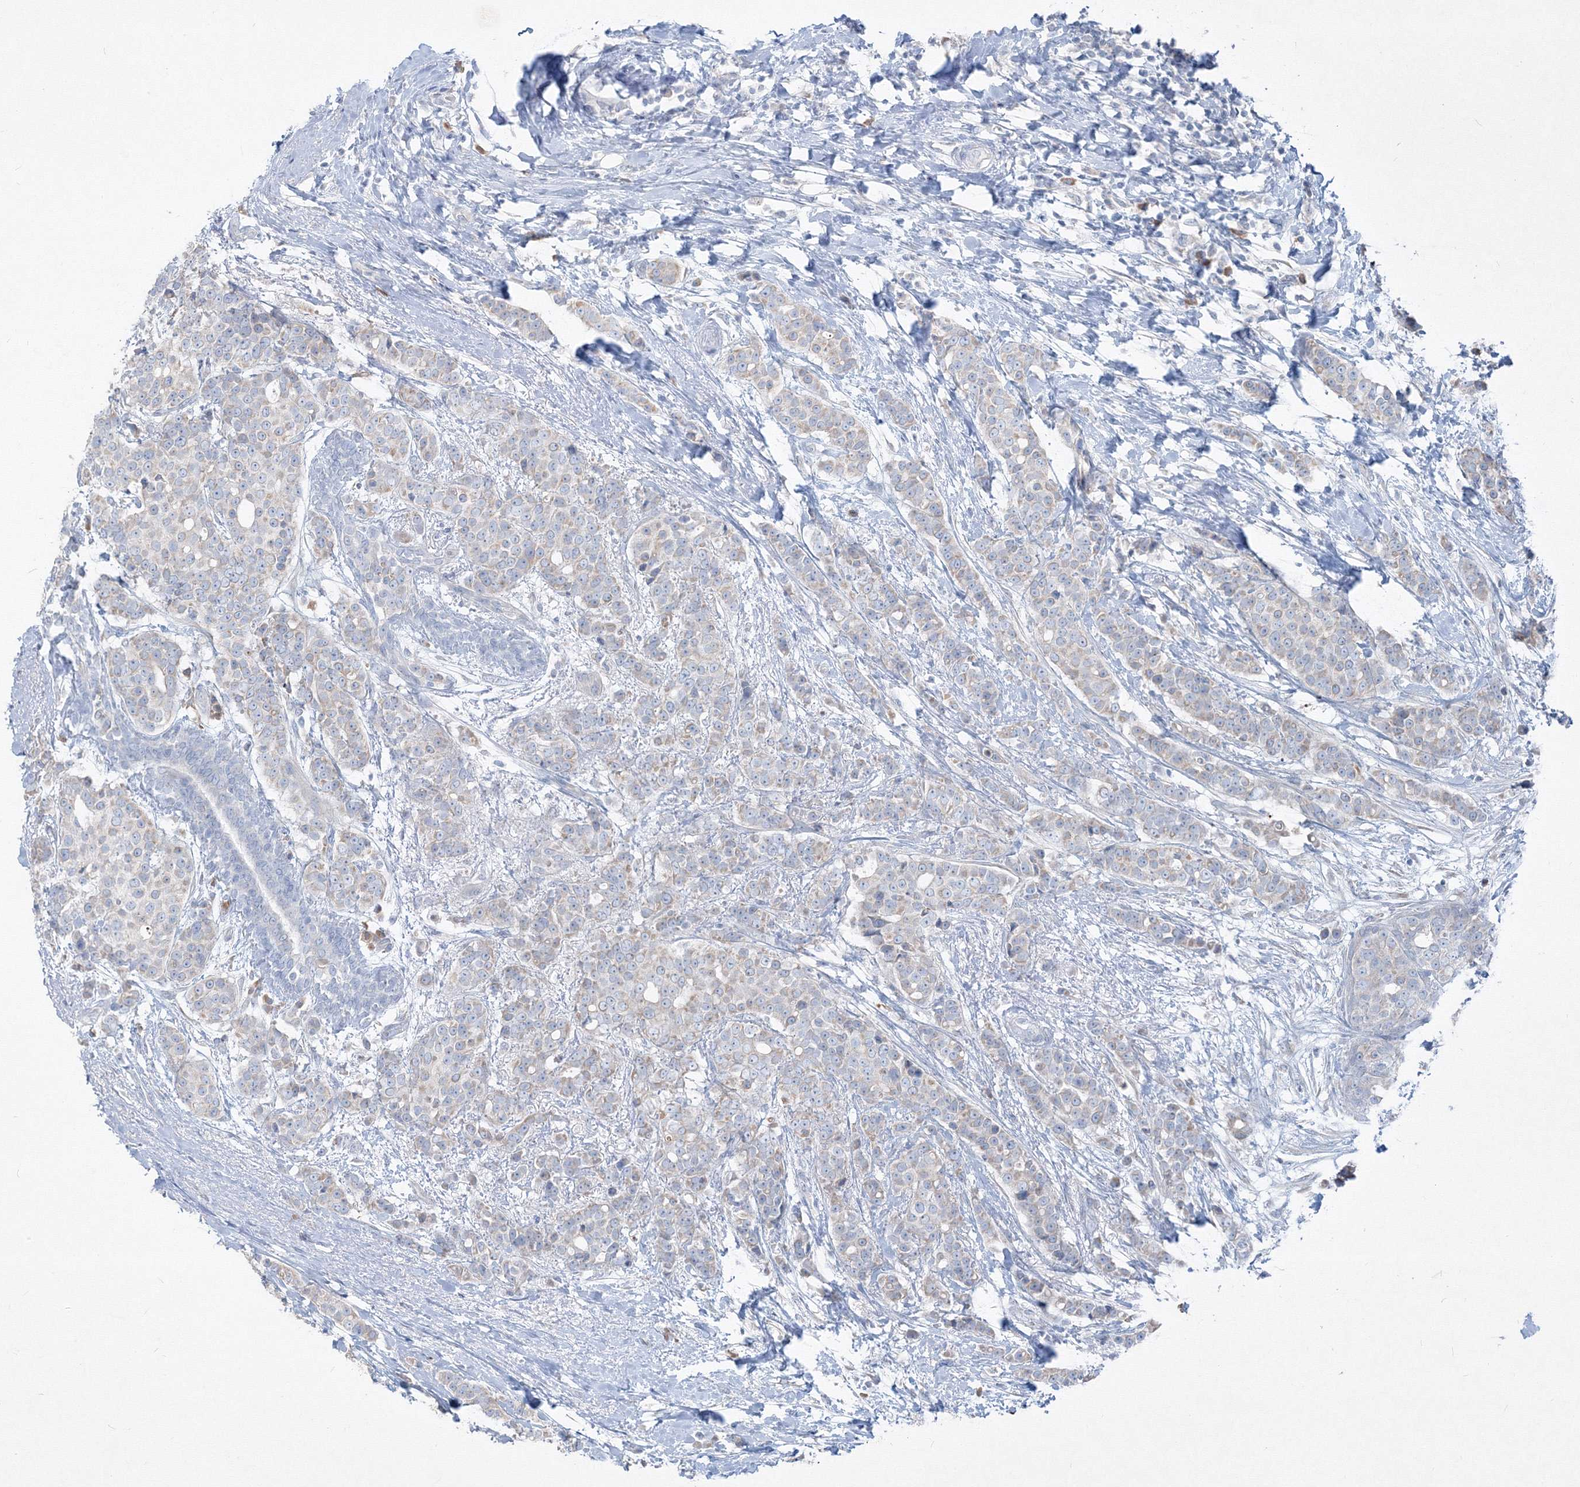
{"staining": {"intensity": "weak", "quantity": "25%-75%", "location": "cytoplasmic/membranous"}, "tissue": "breast cancer", "cell_type": "Tumor cells", "image_type": "cancer", "snomed": [{"axis": "morphology", "description": "Lobular carcinoma"}, {"axis": "topography", "description": "Breast"}], "caption": "This is a micrograph of IHC staining of breast lobular carcinoma, which shows weak positivity in the cytoplasmic/membranous of tumor cells.", "gene": "IFNAR1", "patient": {"sex": "female", "age": 51}}